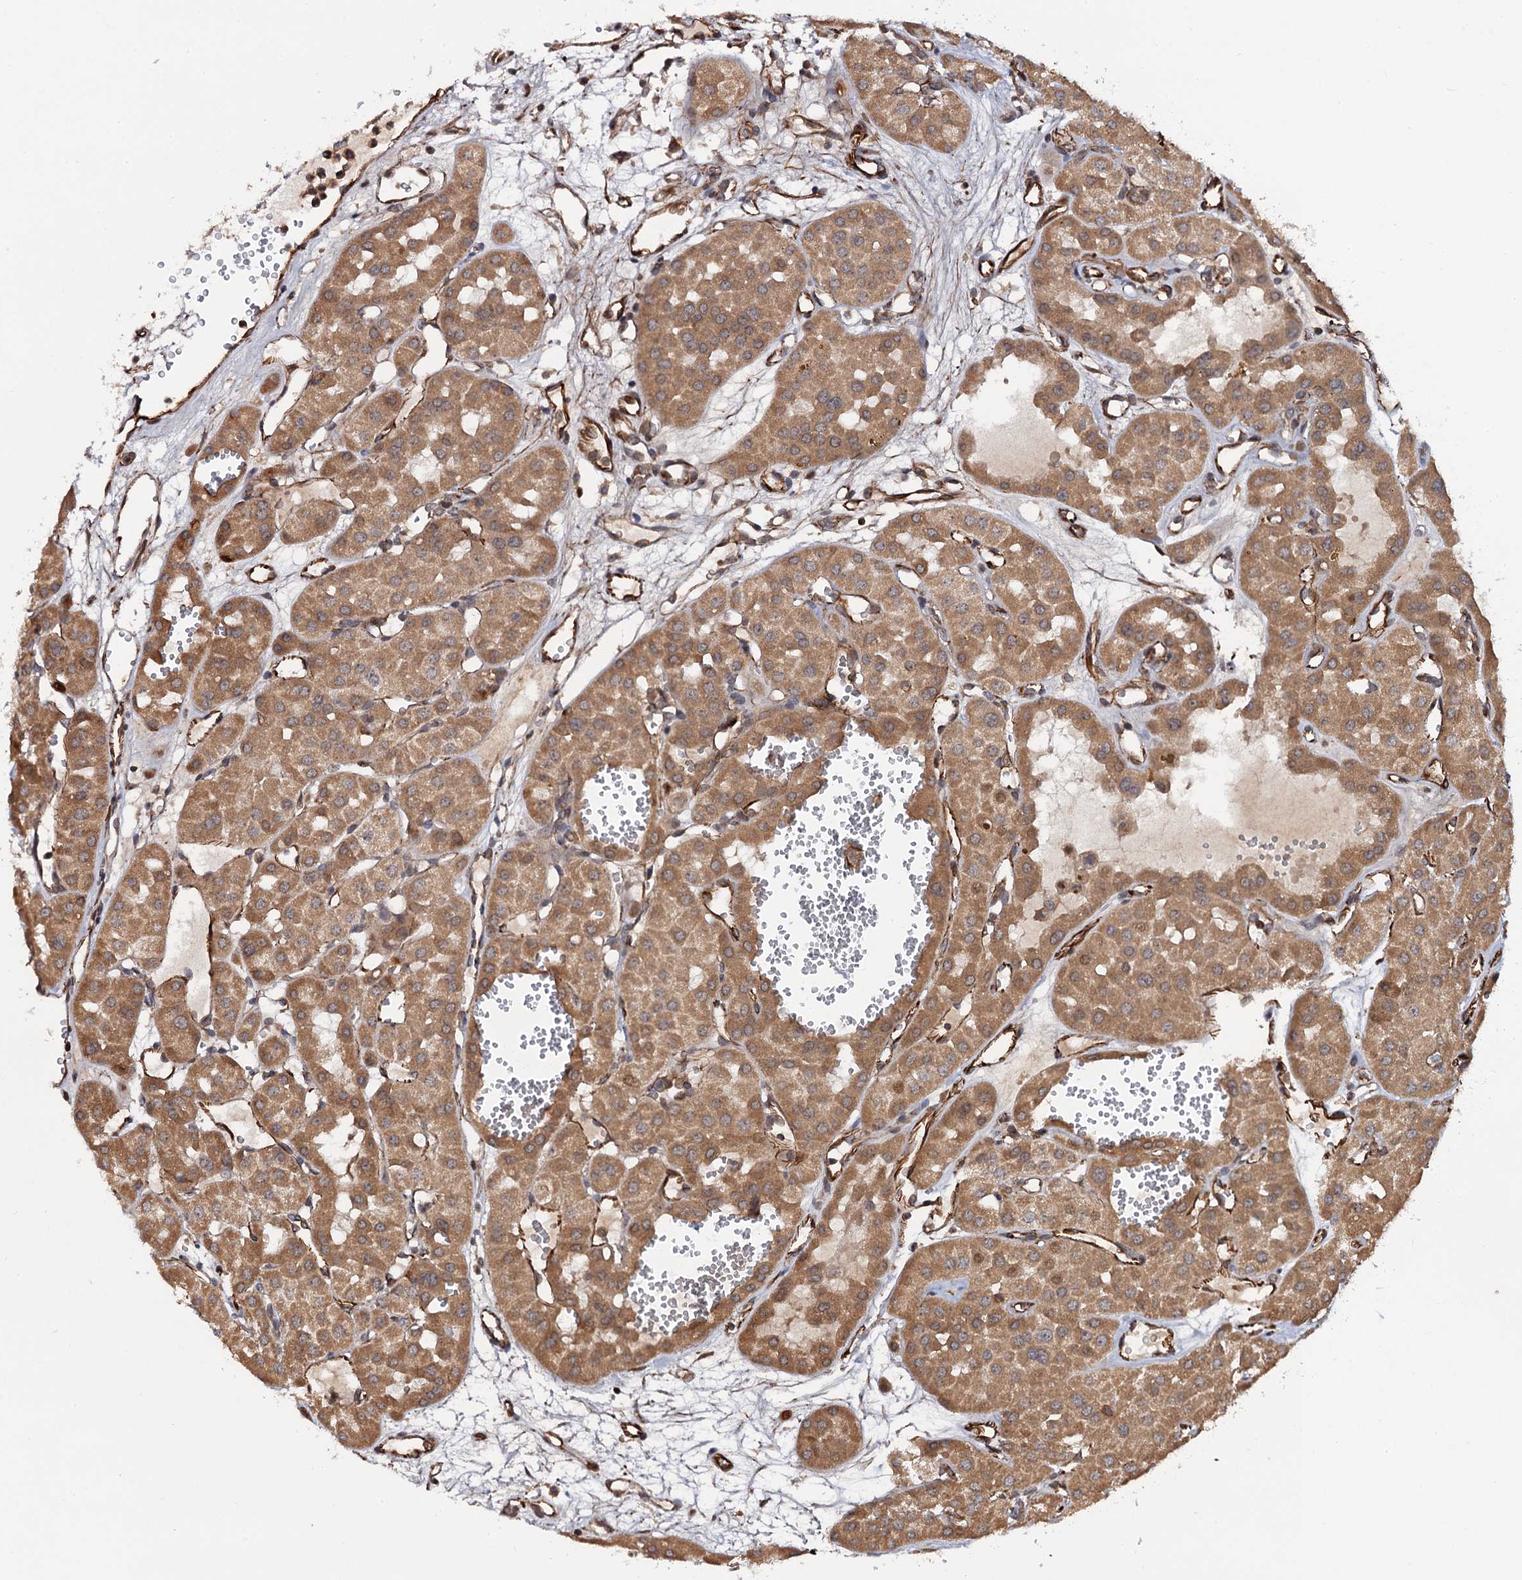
{"staining": {"intensity": "moderate", "quantity": ">75%", "location": "cytoplasmic/membranous"}, "tissue": "renal cancer", "cell_type": "Tumor cells", "image_type": "cancer", "snomed": [{"axis": "morphology", "description": "Carcinoma, NOS"}, {"axis": "topography", "description": "Kidney"}], "caption": "This image reveals renal cancer stained with immunohistochemistry to label a protein in brown. The cytoplasmic/membranous of tumor cells show moderate positivity for the protein. Nuclei are counter-stained blue.", "gene": "FSIP1", "patient": {"sex": "female", "age": 75}}